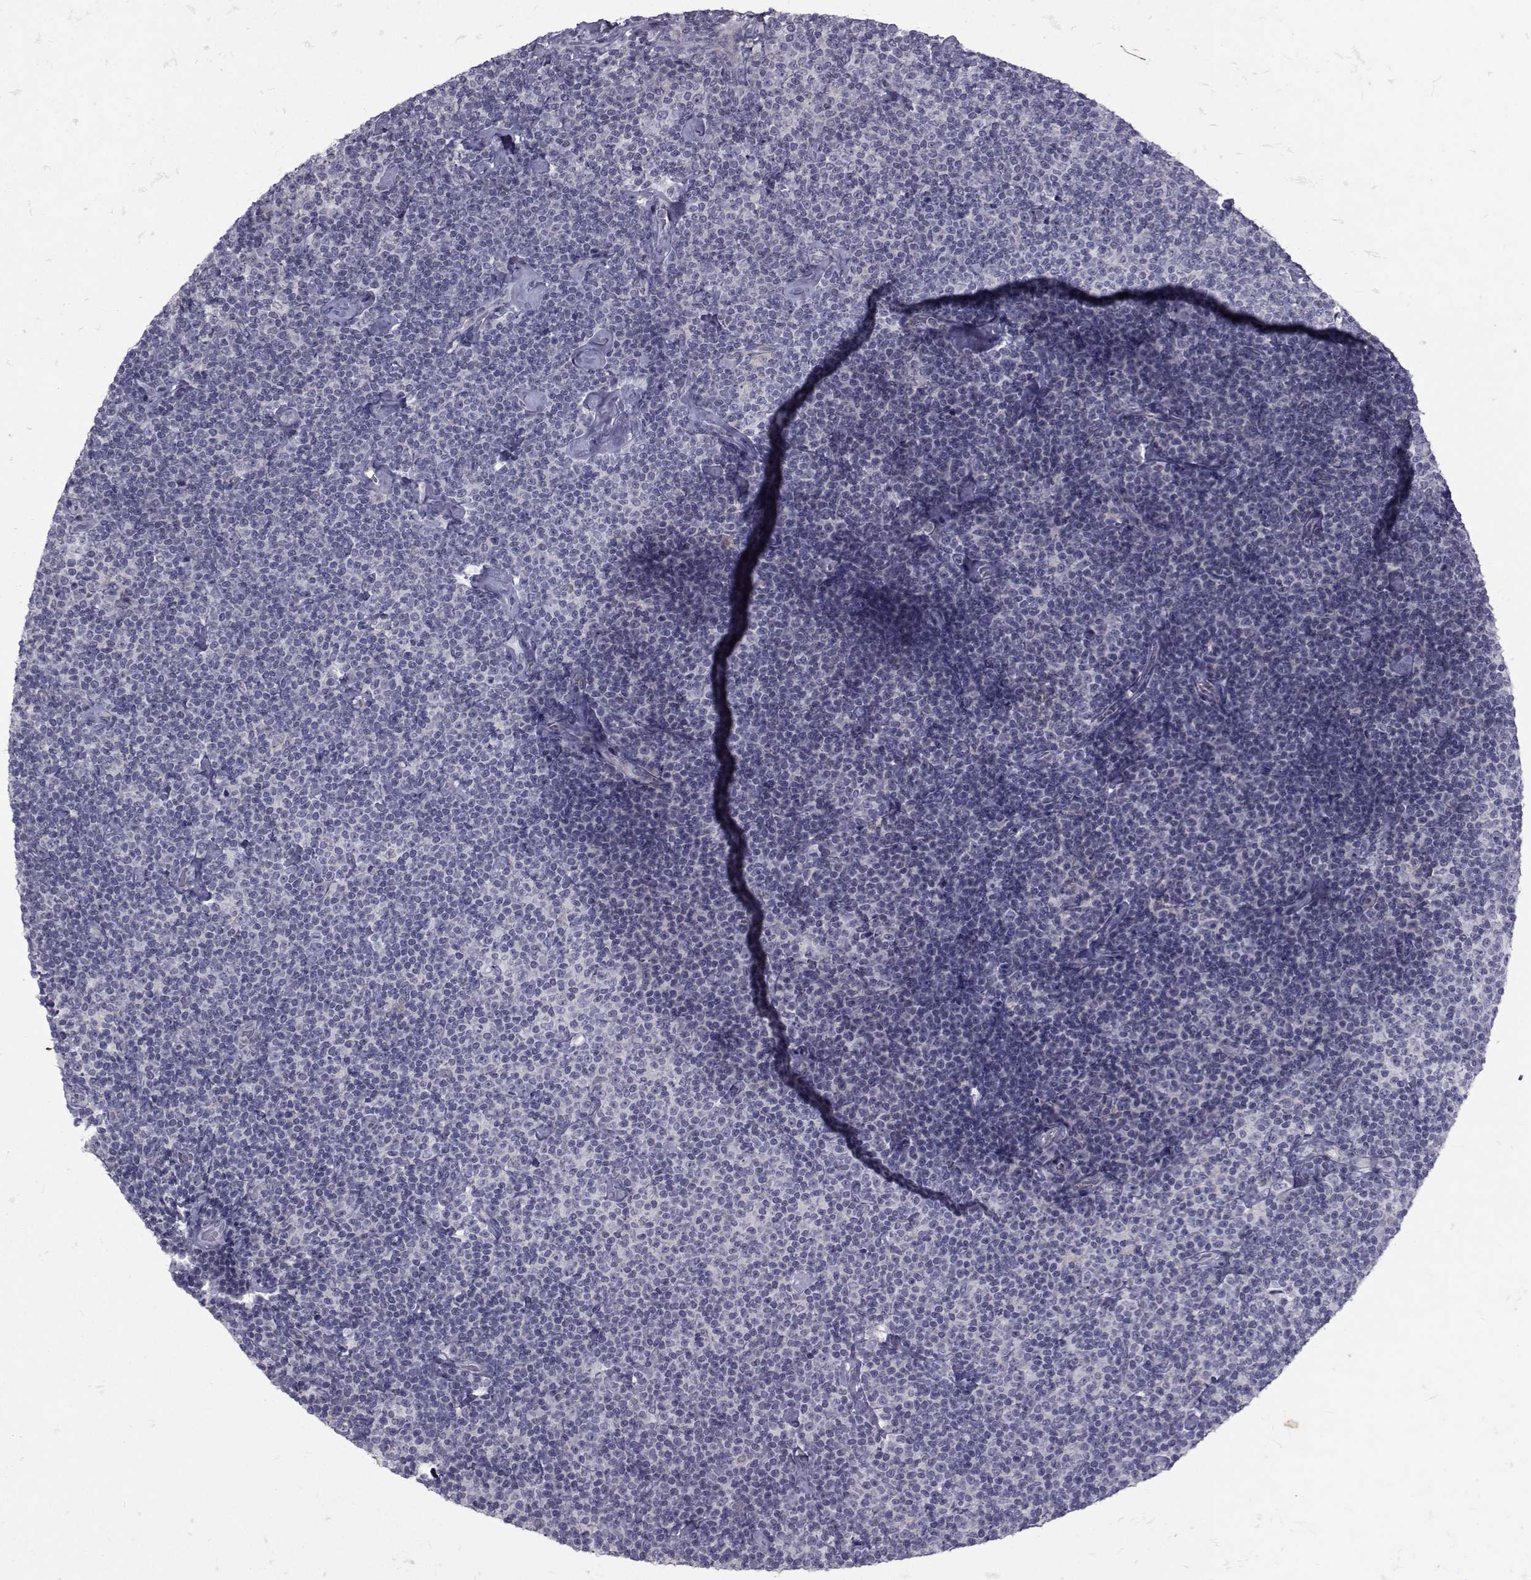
{"staining": {"intensity": "negative", "quantity": "none", "location": "none"}, "tissue": "lymphoma", "cell_type": "Tumor cells", "image_type": "cancer", "snomed": [{"axis": "morphology", "description": "Malignant lymphoma, non-Hodgkin's type, Low grade"}, {"axis": "topography", "description": "Lymph node"}], "caption": "Immunohistochemical staining of malignant lymphoma, non-Hodgkin's type (low-grade) demonstrates no significant expression in tumor cells. Brightfield microscopy of immunohistochemistry (IHC) stained with DAB (brown) and hematoxylin (blue), captured at high magnification.", "gene": "SLC30A10", "patient": {"sex": "male", "age": 81}}